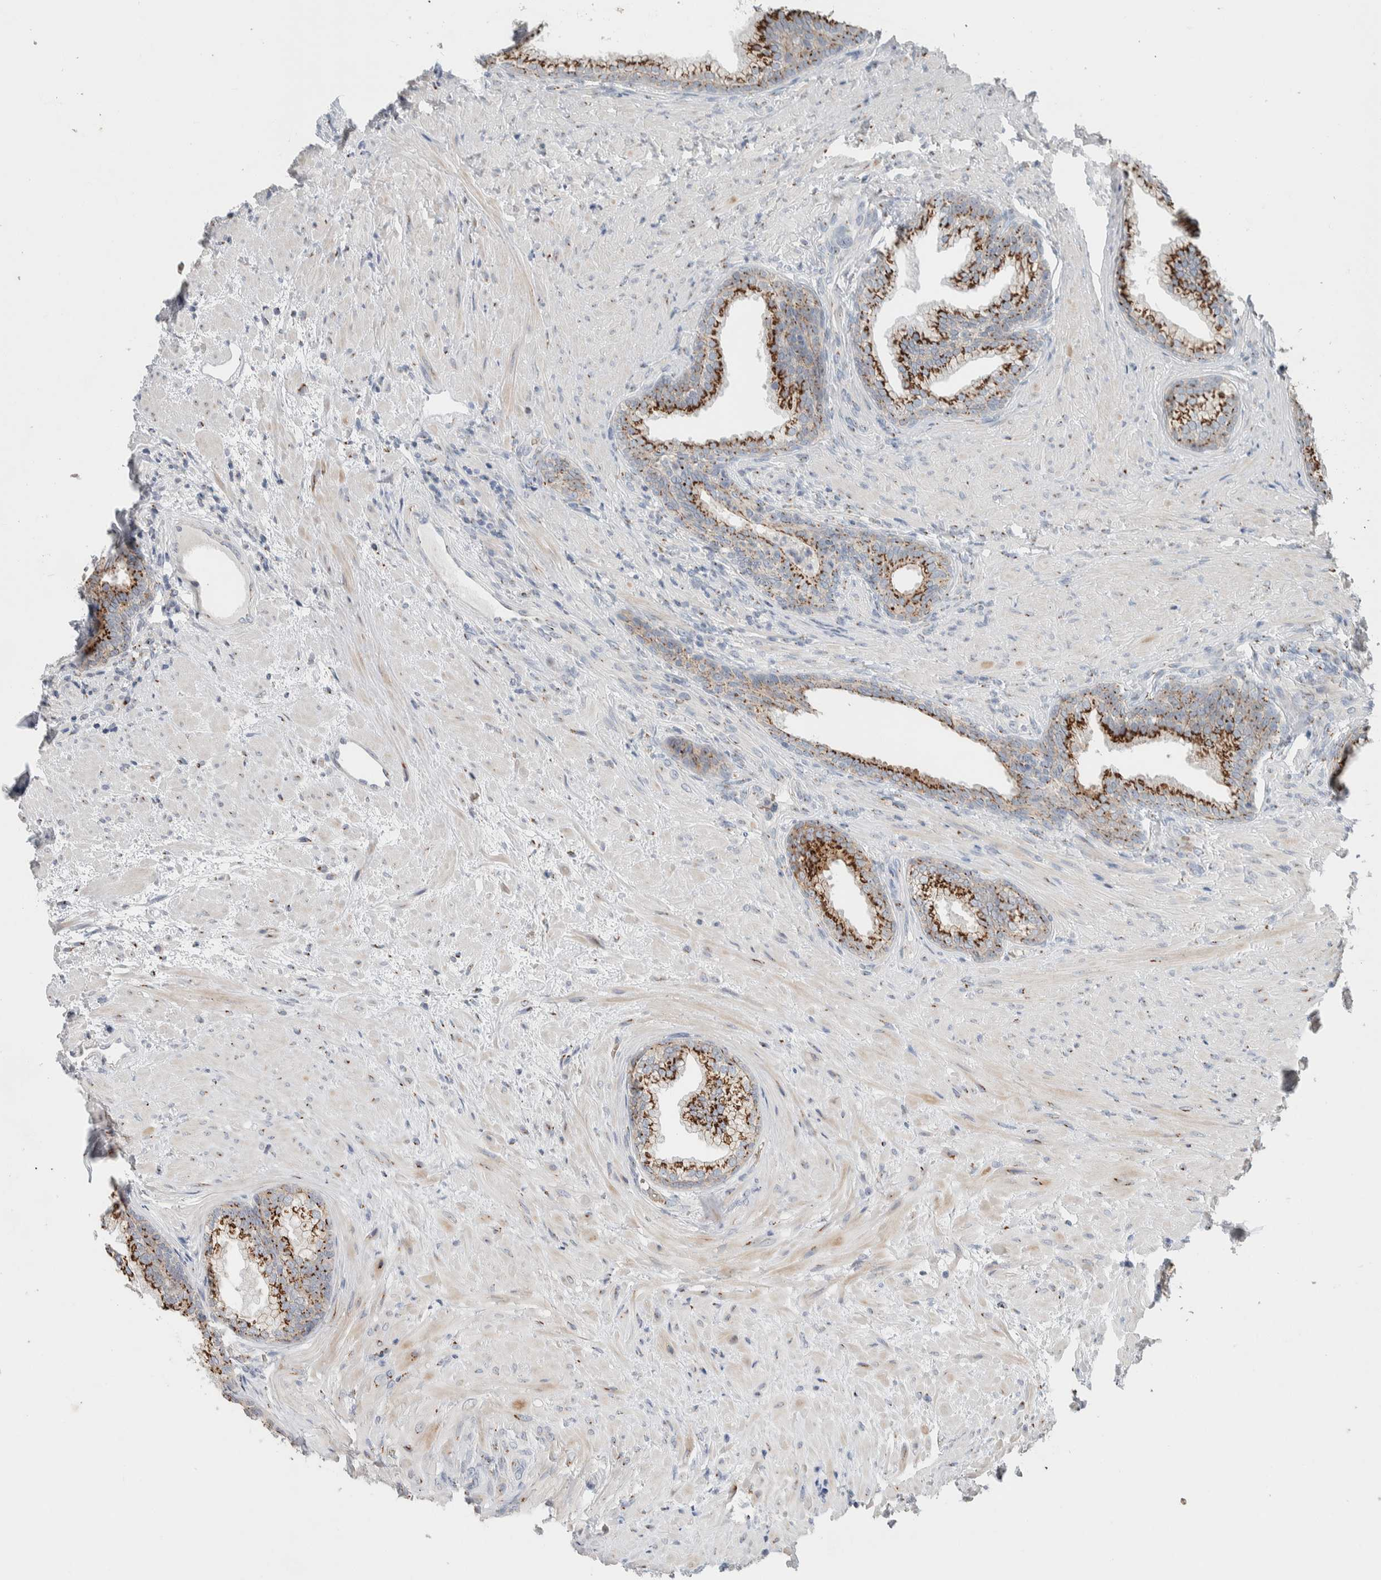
{"staining": {"intensity": "strong", "quantity": "25%-75%", "location": "cytoplasmic/membranous"}, "tissue": "prostate", "cell_type": "Glandular cells", "image_type": "normal", "snomed": [{"axis": "morphology", "description": "Normal tissue, NOS"}, {"axis": "topography", "description": "Prostate"}], "caption": "Strong cytoplasmic/membranous positivity for a protein is present in about 25%-75% of glandular cells of benign prostate using IHC.", "gene": "SLC38A10", "patient": {"sex": "male", "age": 76}}